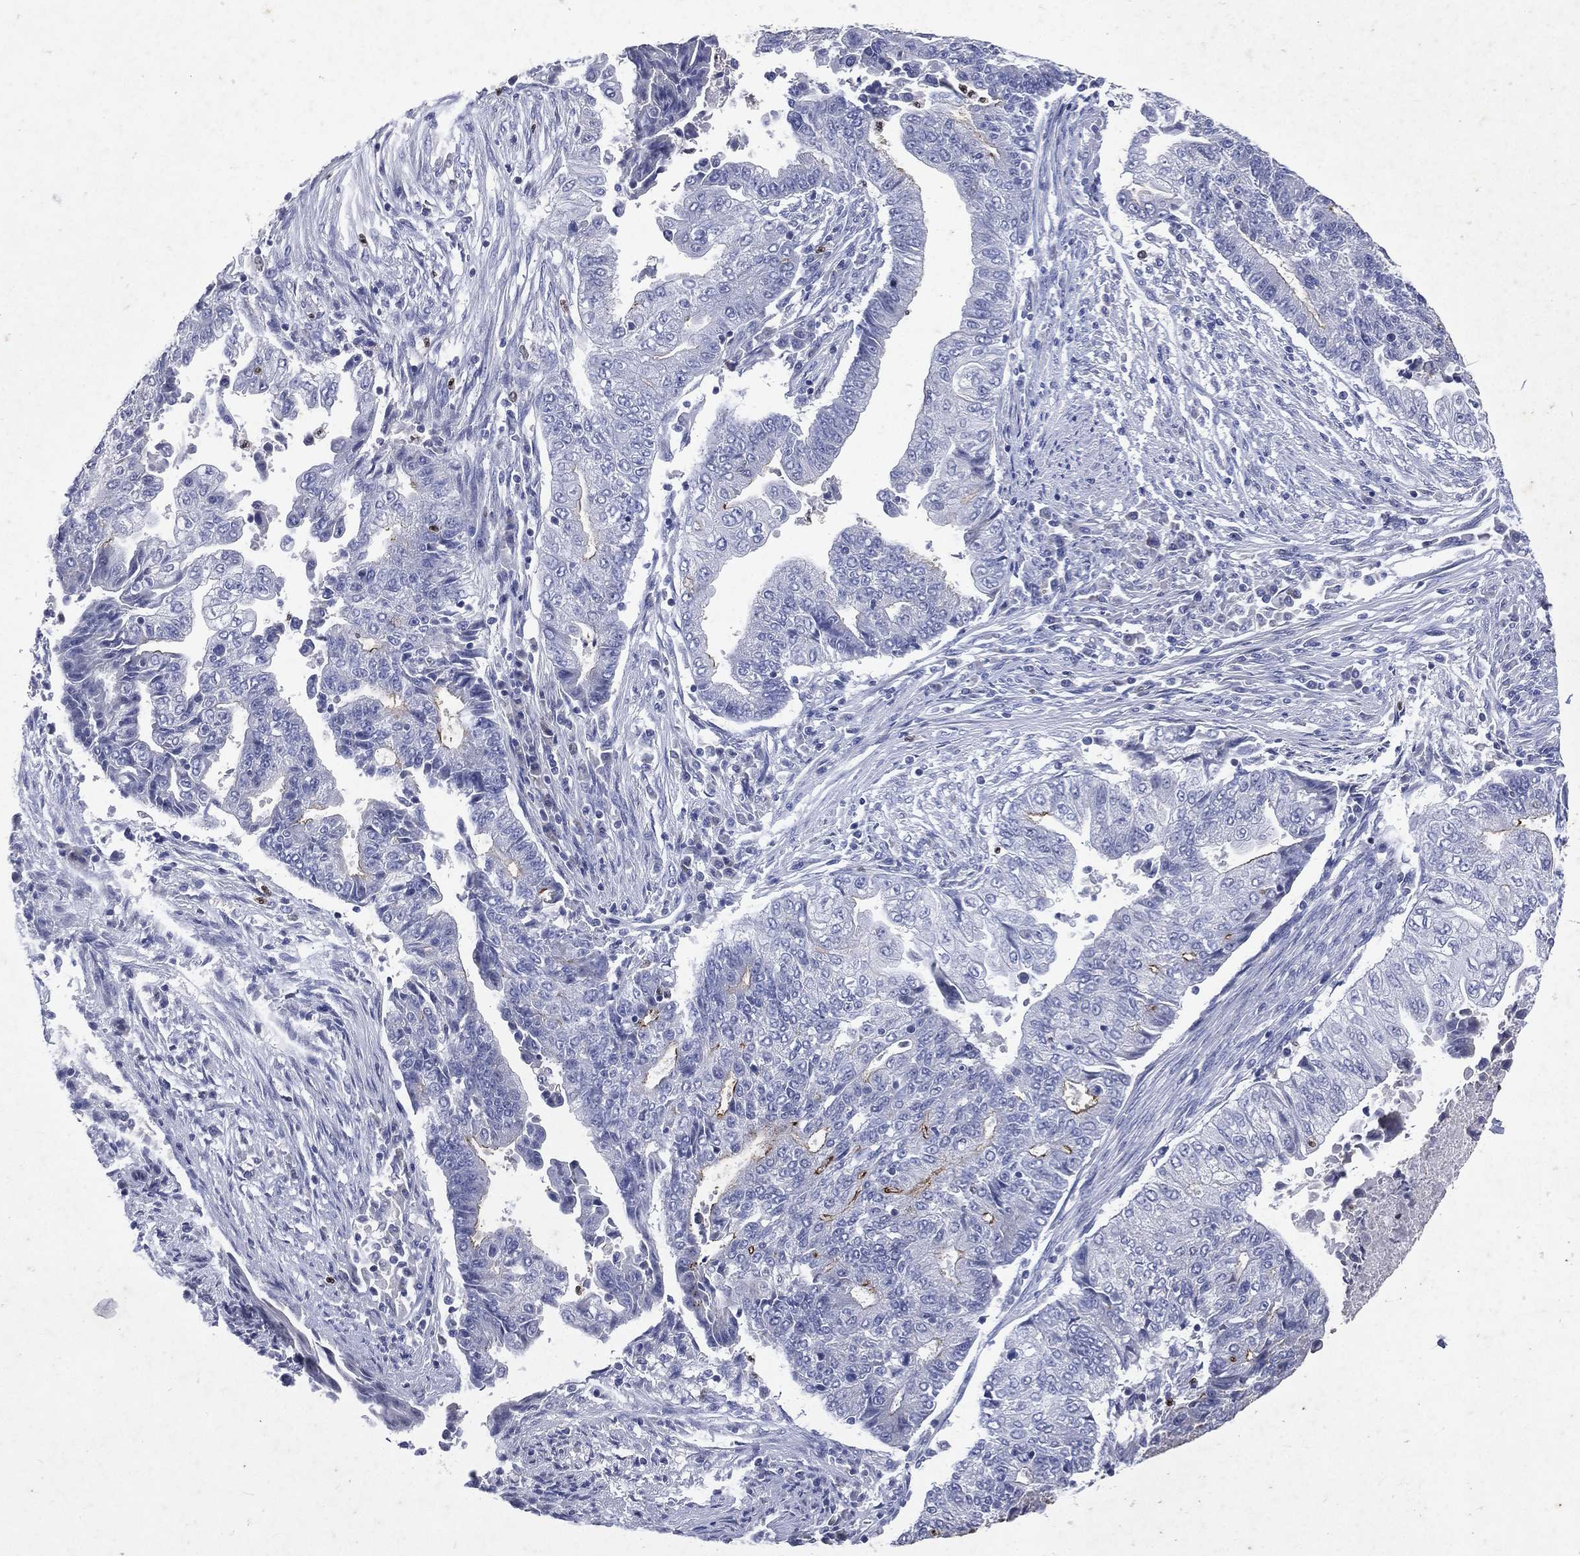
{"staining": {"intensity": "strong", "quantity": "<25%", "location": "cytoplasmic/membranous"}, "tissue": "endometrial cancer", "cell_type": "Tumor cells", "image_type": "cancer", "snomed": [{"axis": "morphology", "description": "Adenocarcinoma, NOS"}, {"axis": "topography", "description": "Uterus"}, {"axis": "topography", "description": "Endometrium"}], "caption": "A brown stain highlights strong cytoplasmic/membranous staining of a protein in human endometrial cancer tumor cells.", "gene": "SLC34A2", "patient": {"sex": "female", "age": 54}}